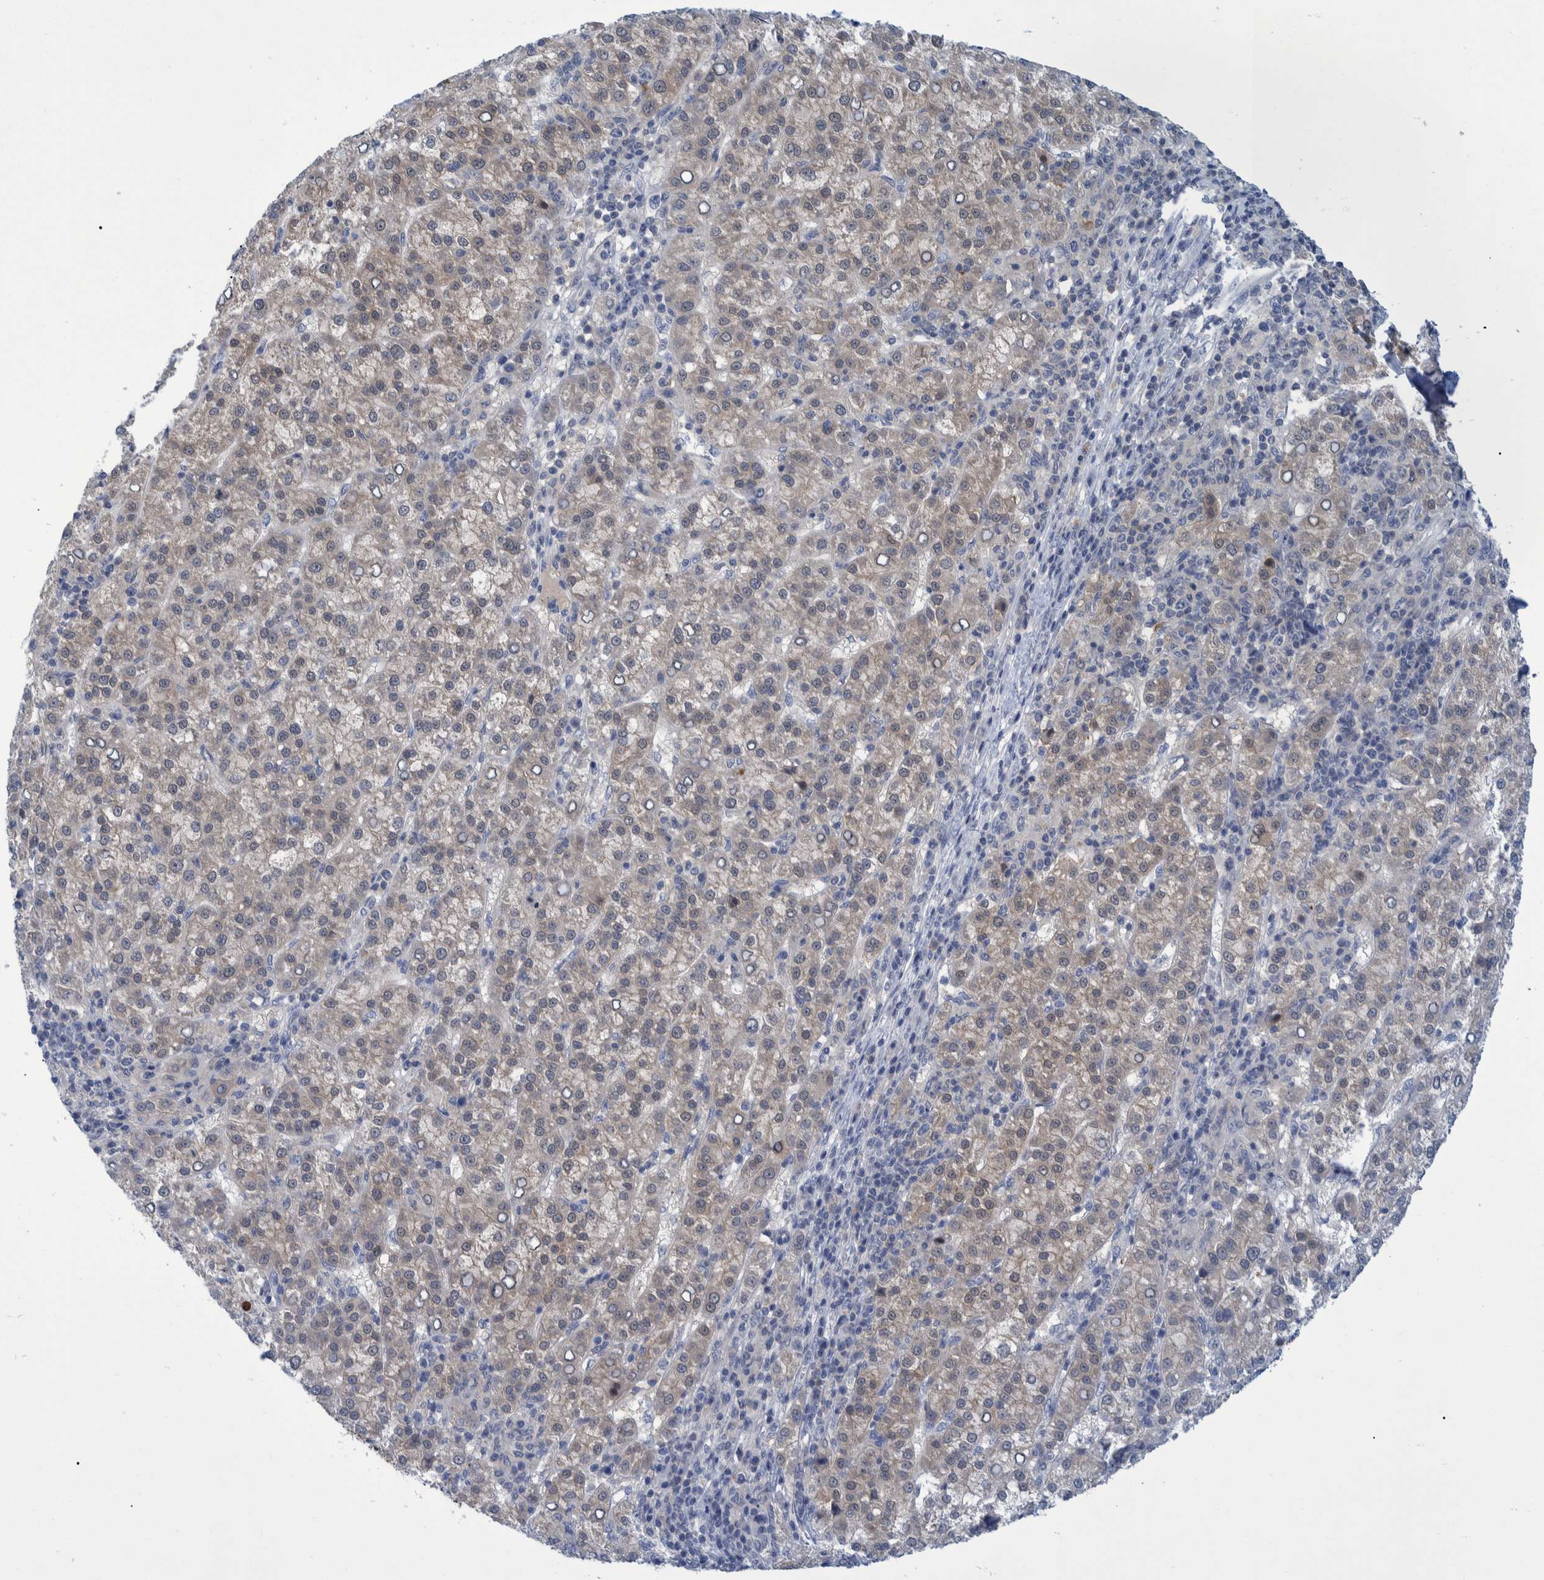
{"staining": {"intensity": "moderate", "quantity": "<25%", "location": "cytoplasmic/membranous"}, "tissue": "liver cancer", "cell_type": "Tumor cells", "image_type": "cancer", "snomed": [{"axis": "morphology", "description": "Carcinoma, Hepatocellular, NOS"}, {"axis": "topography", "description": "Liver"}], "caption": "Immunohistochemistry image of neoplastic tissue: liver cancer (hepatocellular carcinoma) stained using immunohistochemistry (IHC) displays low levels of moderate protein expression localized specifically in the cytoplasmic/membranous of tumor cells, appearing as a cytoplasmic/membranous brown color.", "gene": "PCYT2", "patient": {"sex": "female", "age": 58}}